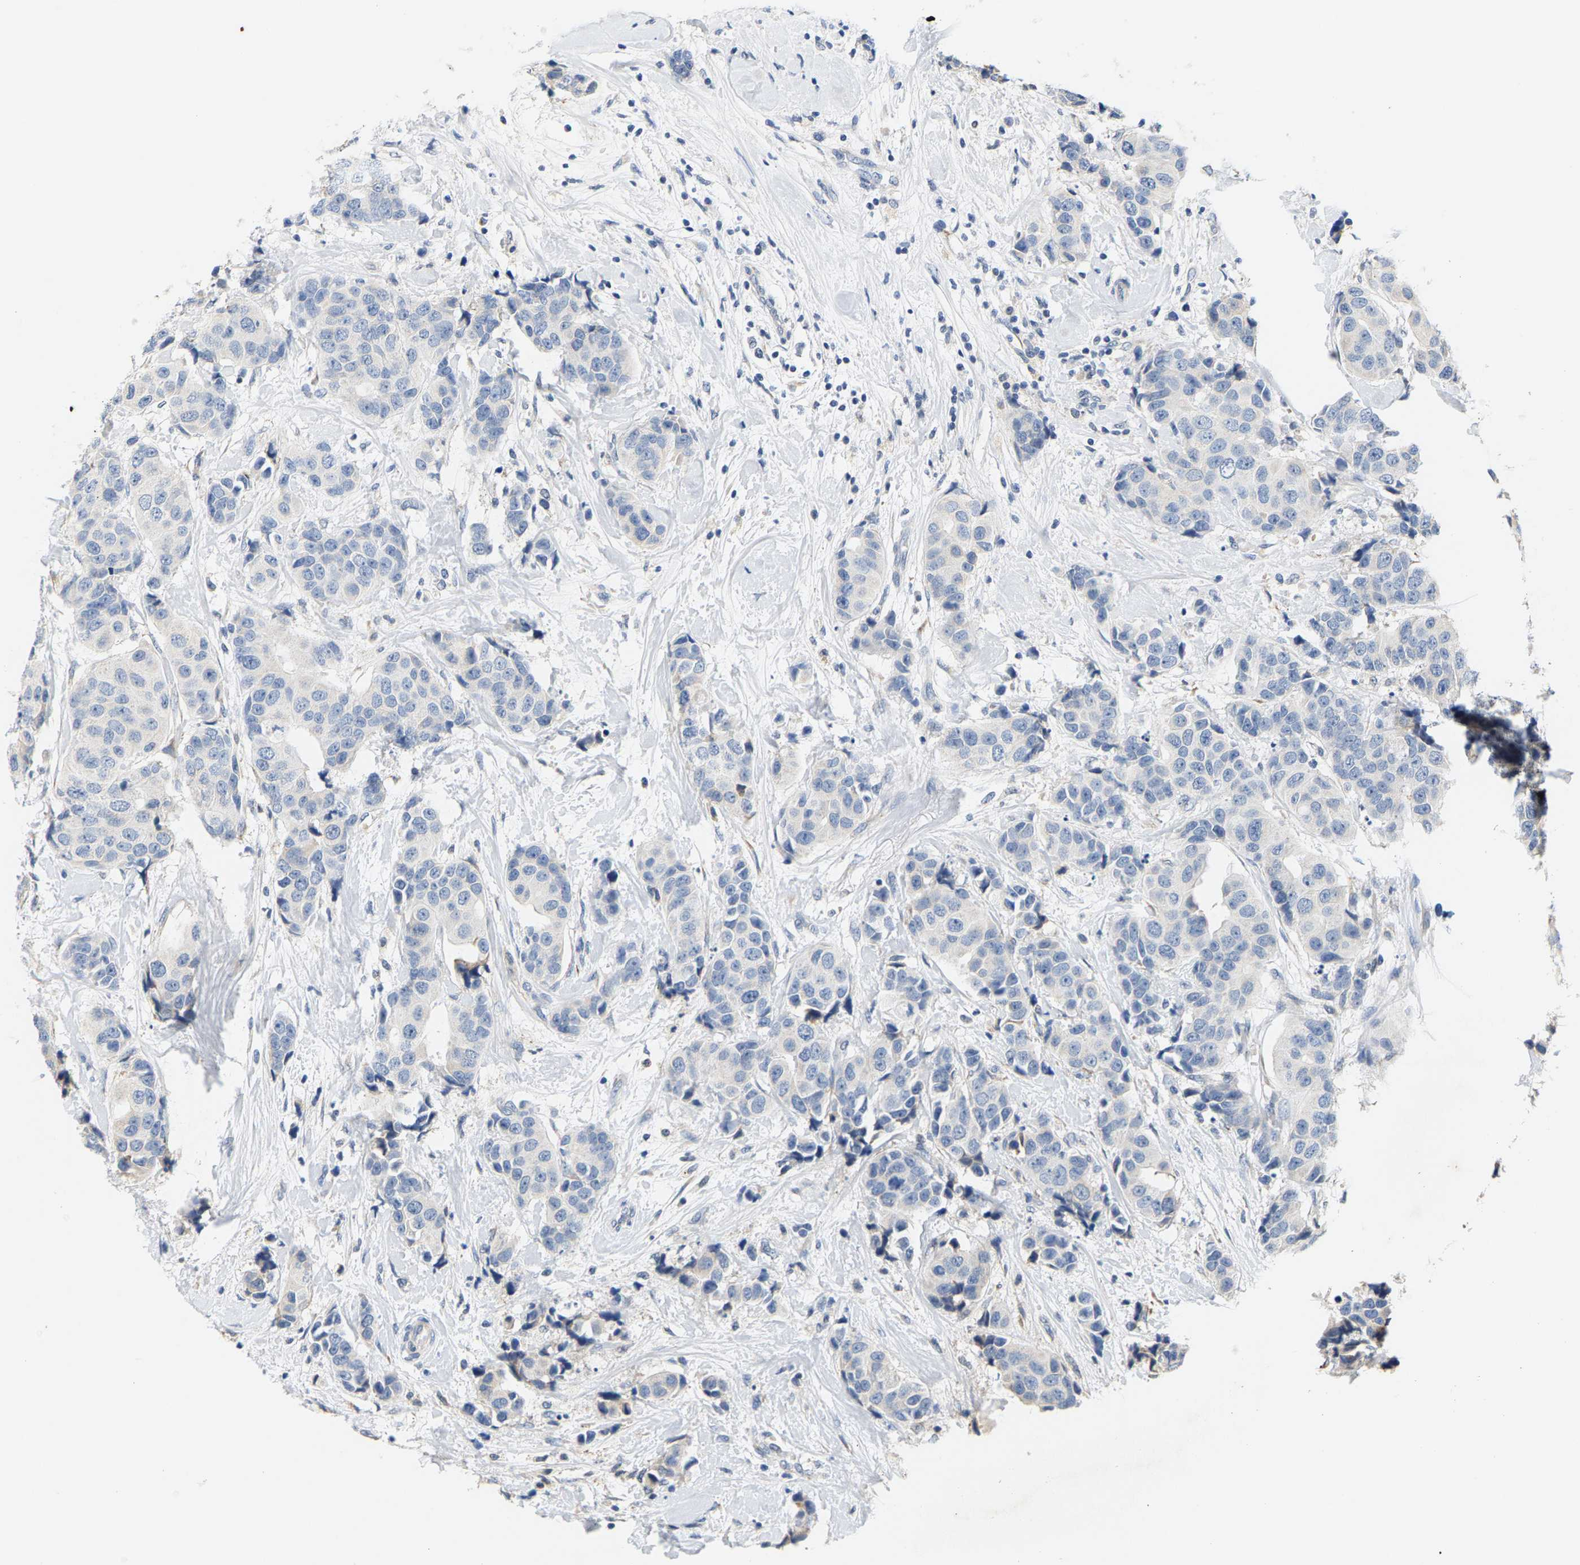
{"staining": {"intensity": "negative", "quantity": "none", "location": "none"}, "tissue": "breast cancer", "cell_type": "Tumor cells", "image_type": "cancer", "snomed": [{"axis": "morphology", "description": "Normal tissue, NOS"}, {"axis": "morphology", "description": "Duct carcinoma"}, {"axis": "topography", "description": "Breast"}], "caption": "The photomicrograph reveals no staining of tumor cells in breast infiltrating ductal carcinoma. (Brightfield microscopy of DAB (3,3'-diaminobenzidine) immunohistochemistry (IHC) at high magnification).", "gene": "CIDEC", "patient": {"sex": "female", "age": 39}}